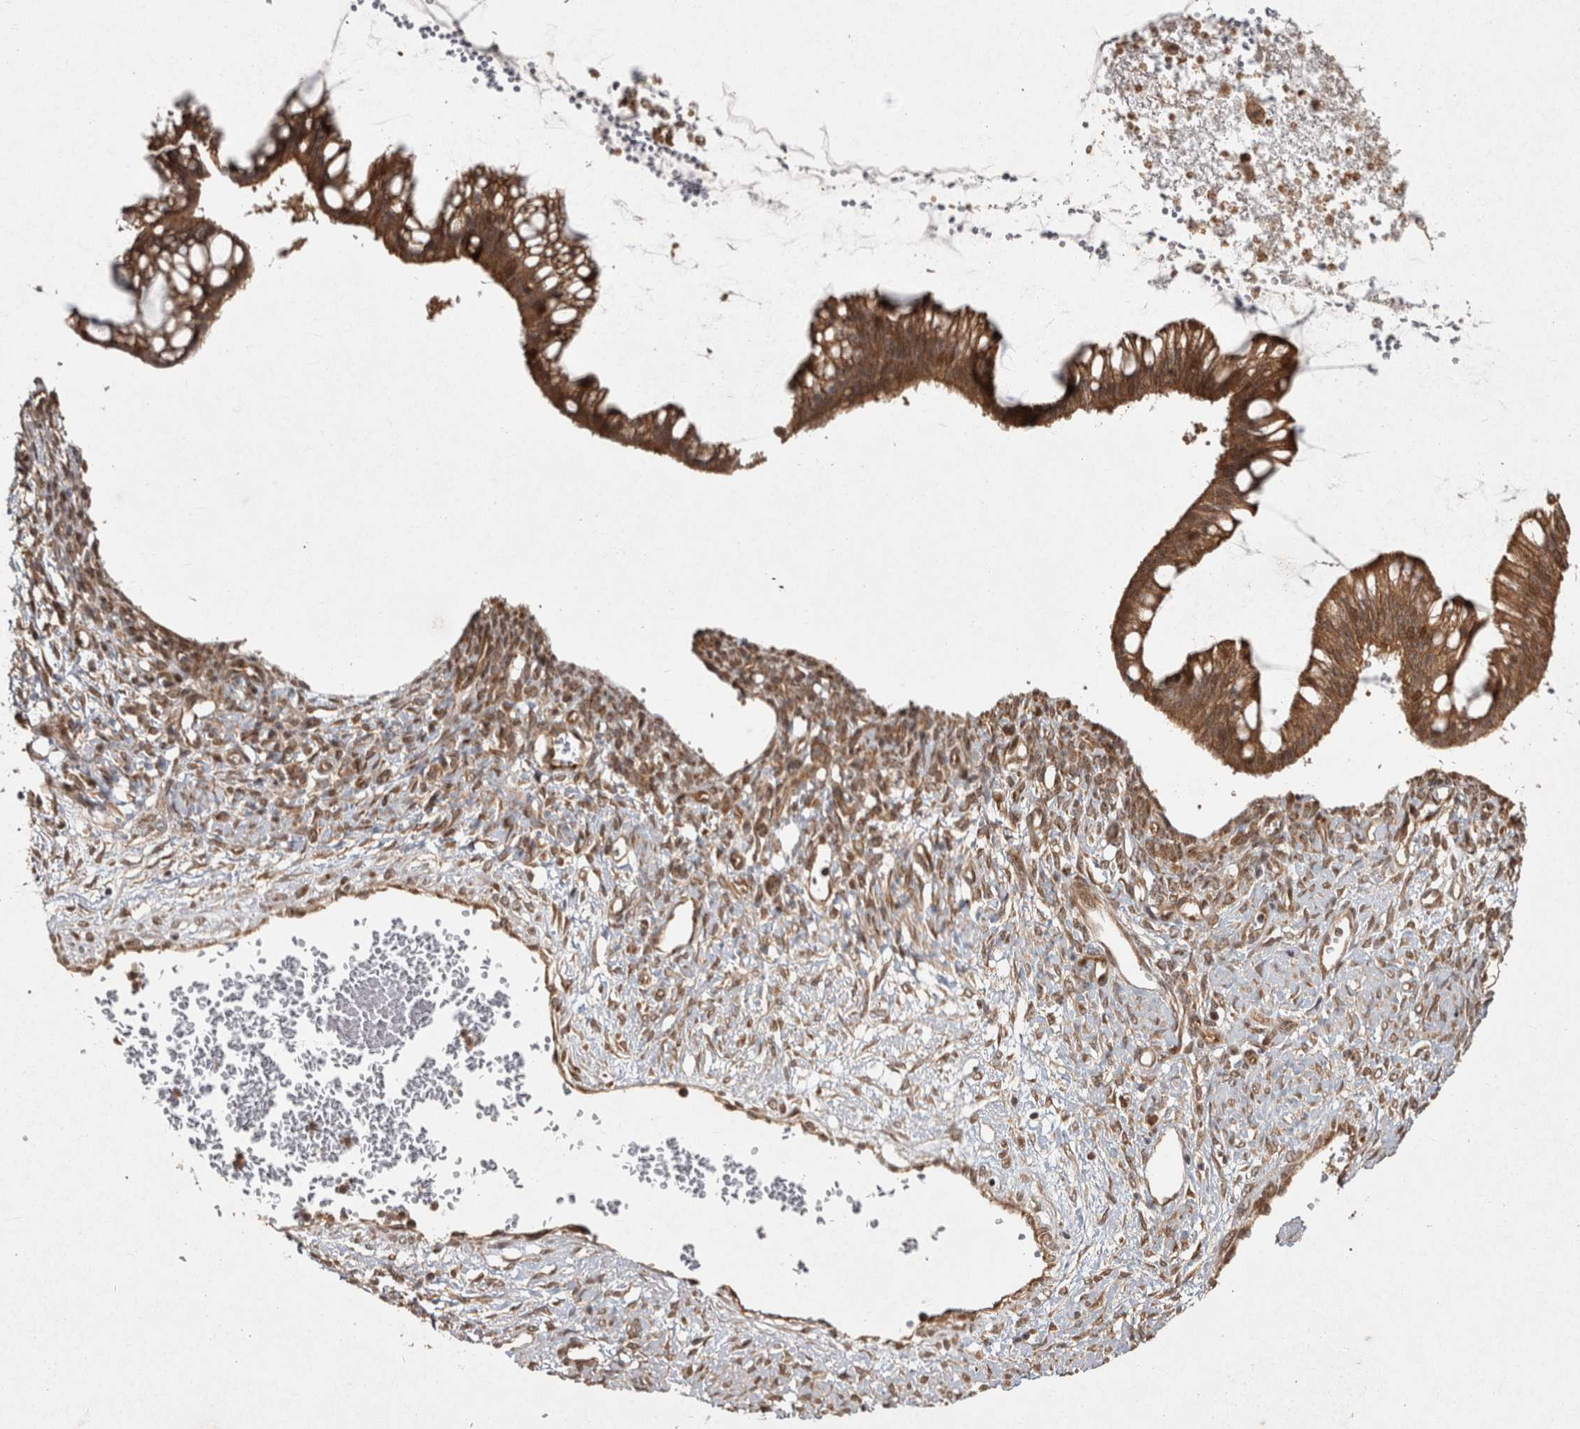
{"staining": {"intensity": "moderate", "quantity": ">75%", "location": "cytoplasmic/membranous"}, "tissue": "ovarian cancer", "cell_type": "Tumor cells", "image_type": "cancer", "snomed": [{"axis": "morphology", "description": "Cystadenocarcinoma, mucinous, NOS"}, {"axis": "topography", "description": "Ovary"}], "caption": "Immunohistochemical staining of human ovarian cancer (mucinous cystadenocarcinoma) reveals moderate cytoplasmic/membranous protein positivity in approximately >75% of tumor cells.", "gene": "CAMSAP2", "patient": {"sex": "female", "age": 73}}